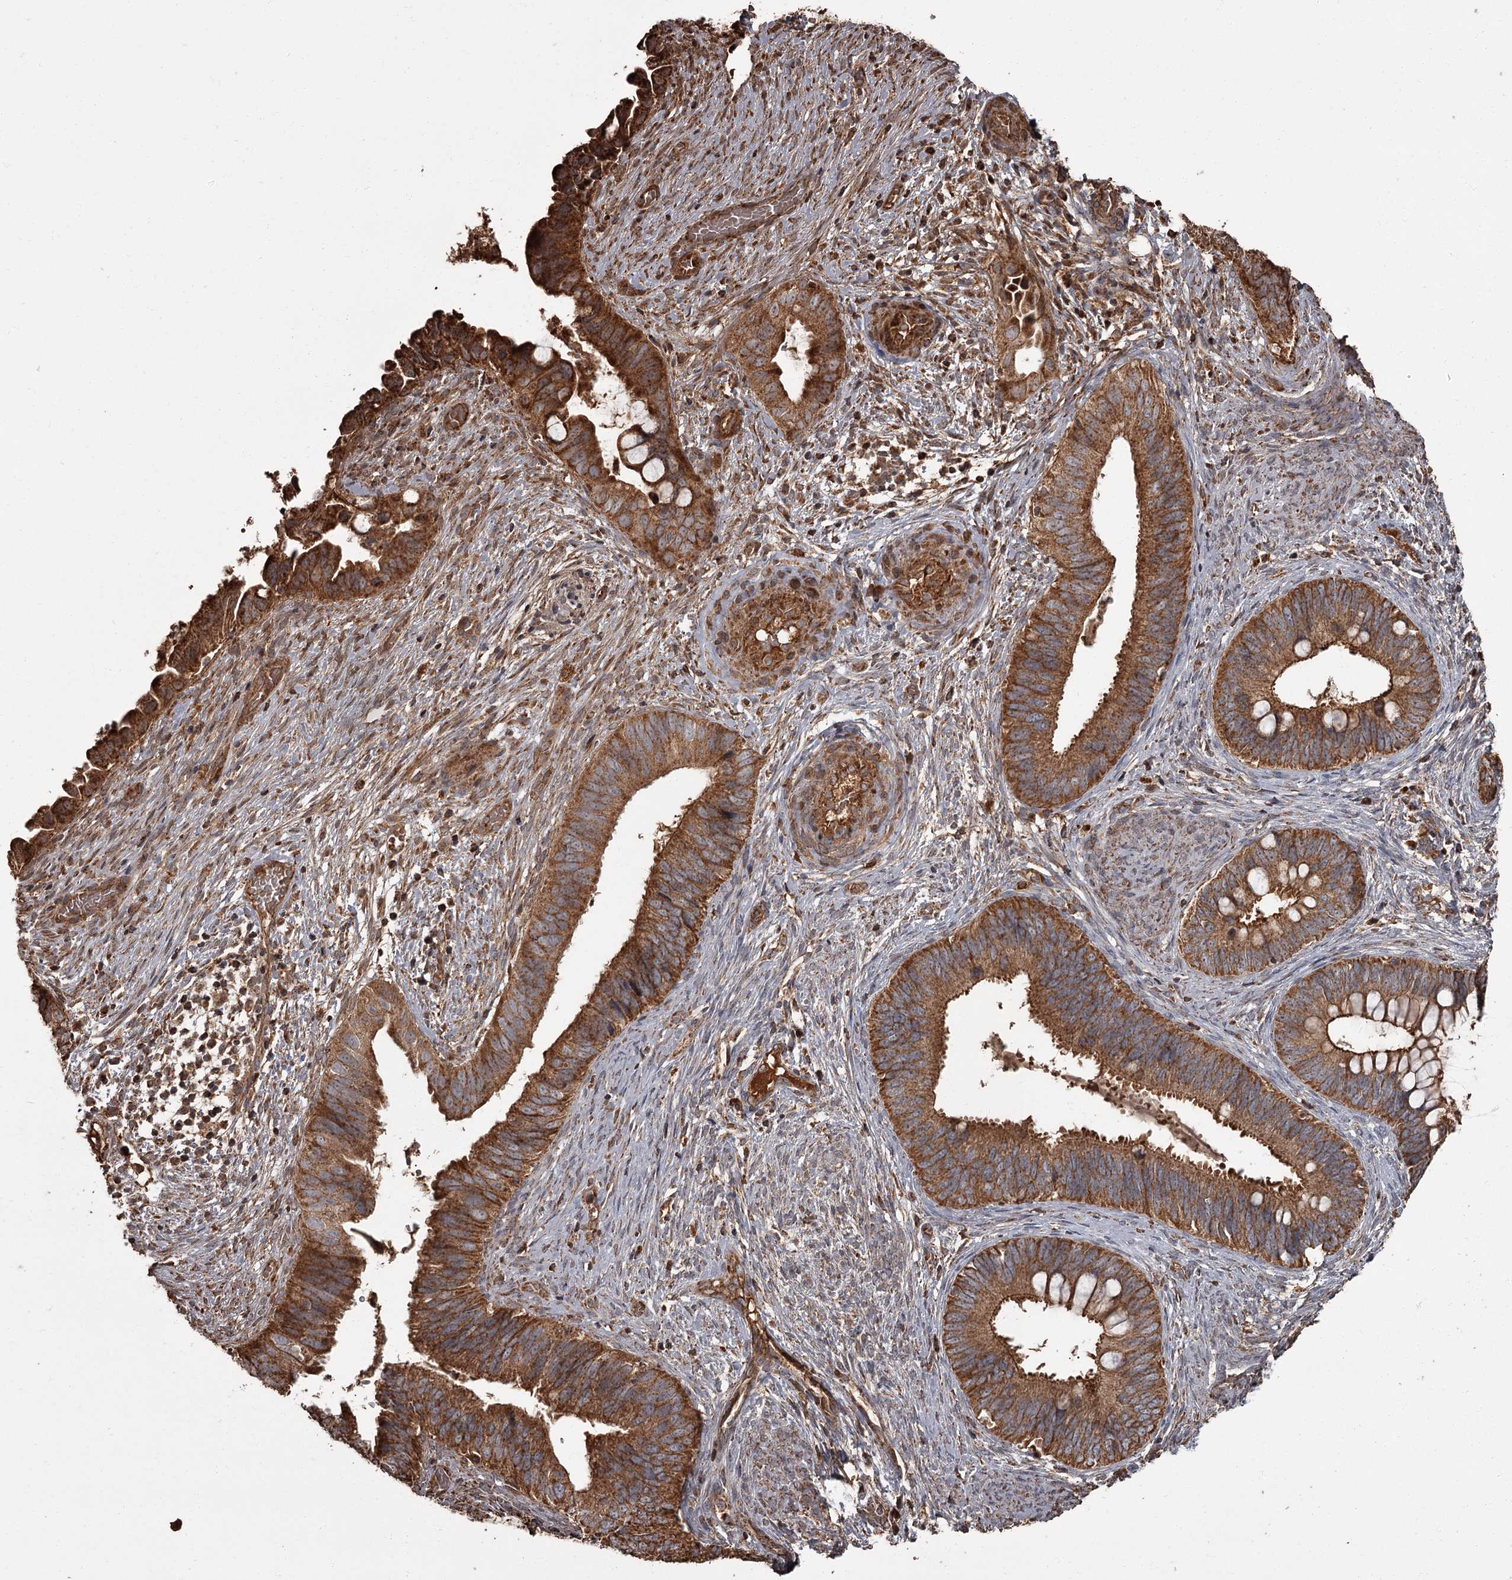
{"staining": {"intensity": "strong", "quantity": ">75%", "location": "cytoplasmic/membranous"}, "tissue": "cervical cancer", "cell_type": "Tumor cells", "image_type": "cancer", "snomed": [{"axis": "morphology", "description": "Adenocarcinoma, NOS"}, {"axis": "topography", "description": "Cervix"}], "caption": "Brown immunohistochemical staining in cervical adenocarcinoma displays strong cytoplasmic/membranous staining in approximately >75% of tumor cells.", "gene": "THAP9", "patient": {"sex": "female", "age": 42}}